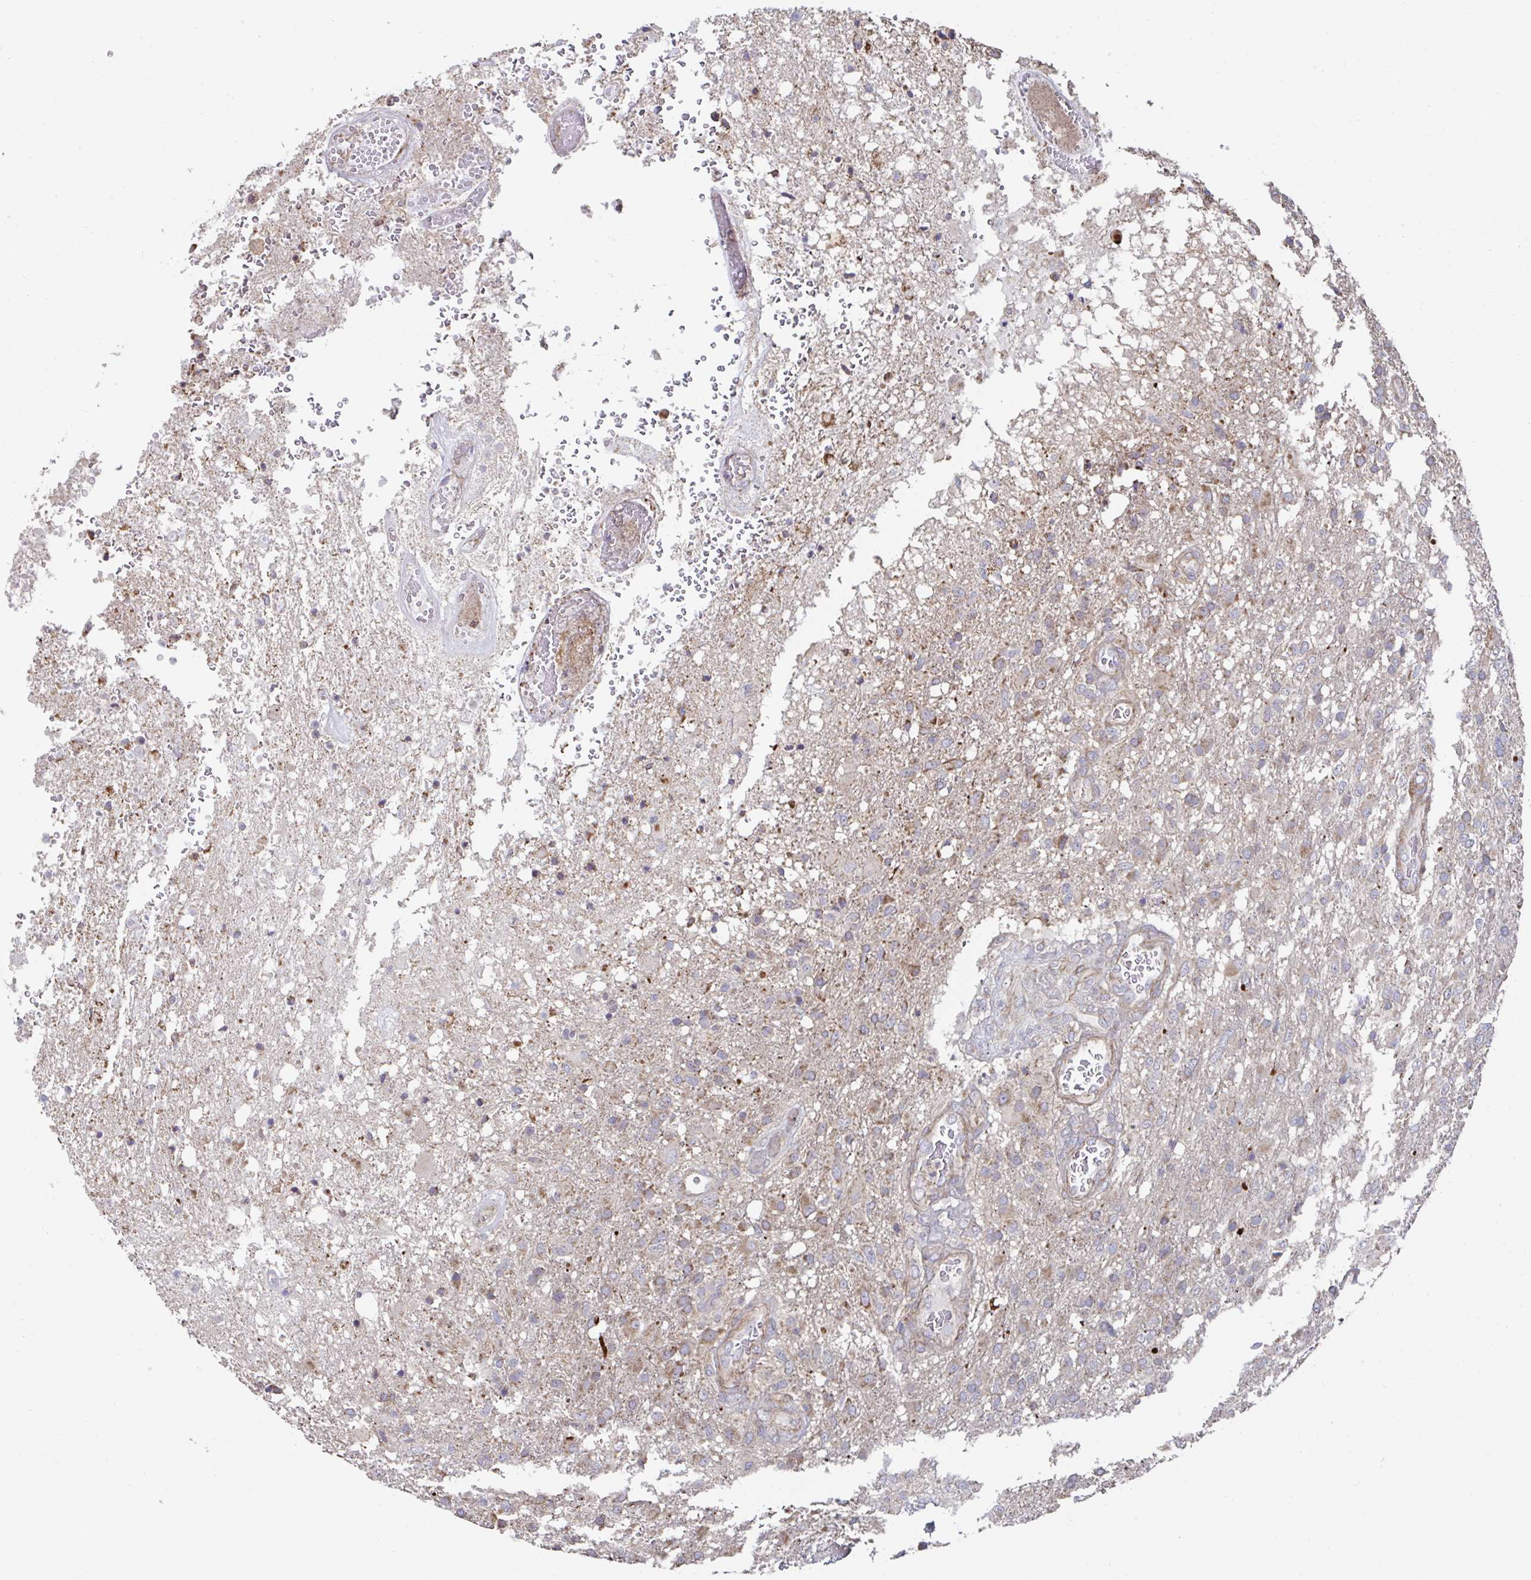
{"staining": {"intensity": "weak", "quantity": "25%-75%", "location": "cytoplasmic/membranous"}, "tissue": "glioma", "cell_type": "Tumor cells", "image_type": "cancer", "snomed": [{"axis": "morphology", "description": "Glioma, malignant, High grade"}, {"axis": "topography", "description": "Brain"}], "caption": "Immunohistochemistry of malignant high-grade glioma shows low levels of weak cytoplasmic/membranous positivity in about 25%-75% of tumor cells.", "gene": "DZANK1", "patient": {"sex": "female", "age": 74}}